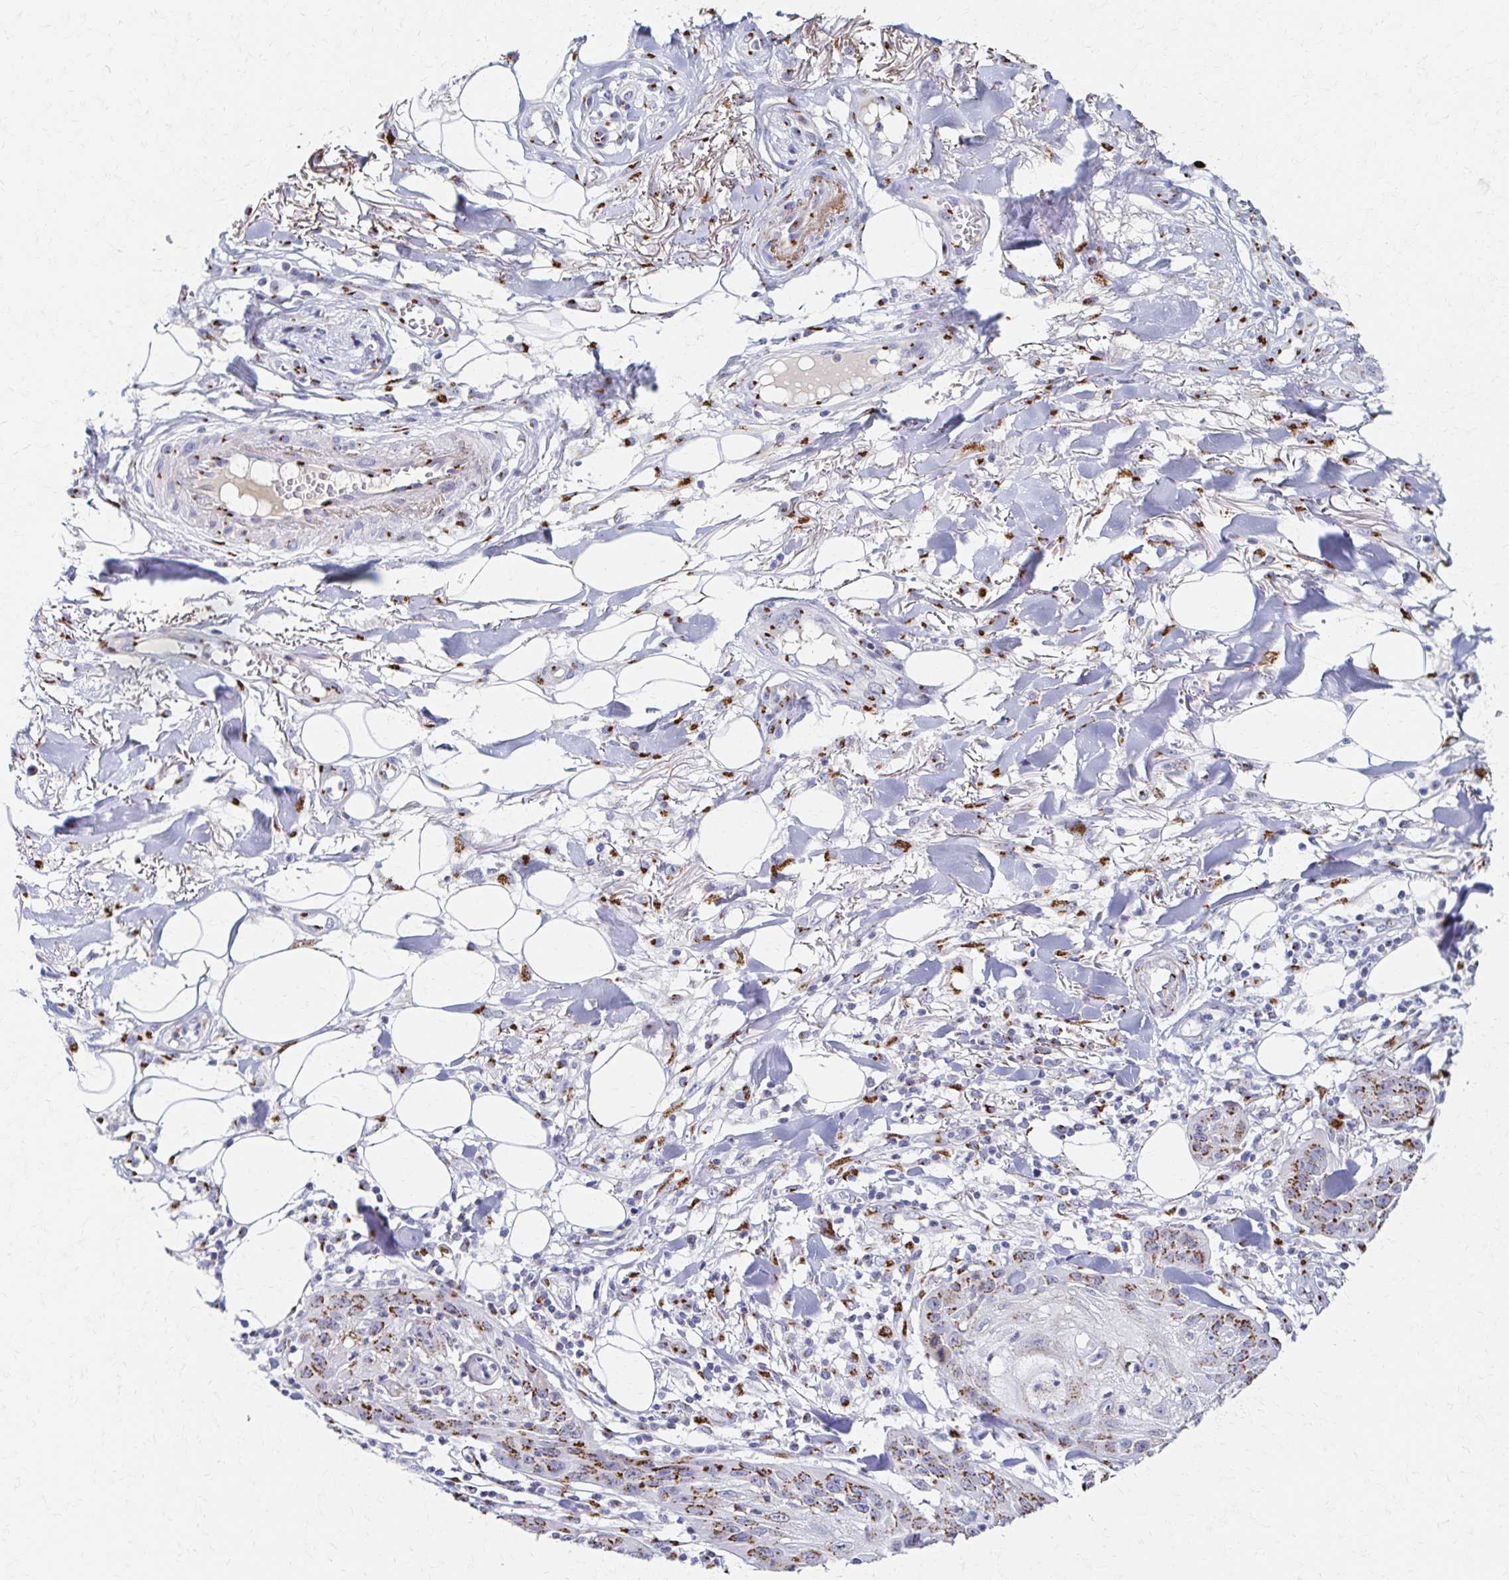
{"staining": {"intensity": "moderate", "quantity": ">75%", "location": "cytoplasmic/membranous"}, "tissue": "skin cancer", "cell_type": "Tumor cells", "image_type": "cancer", "snomed": [{"axis": "morphology", "description": "Squamous cell carcinoma, NOS"}, {"axis": "topography", "description": "Skin"}], "caption": "A medium amount of moderate cytoplasmic/membranous staining is seen in approximately >75% of tumor cells in squamous cell carcinoma (skin) tissue.", "gene": "TM9SF1", "patient": {"sex": "female", "age": 88}}